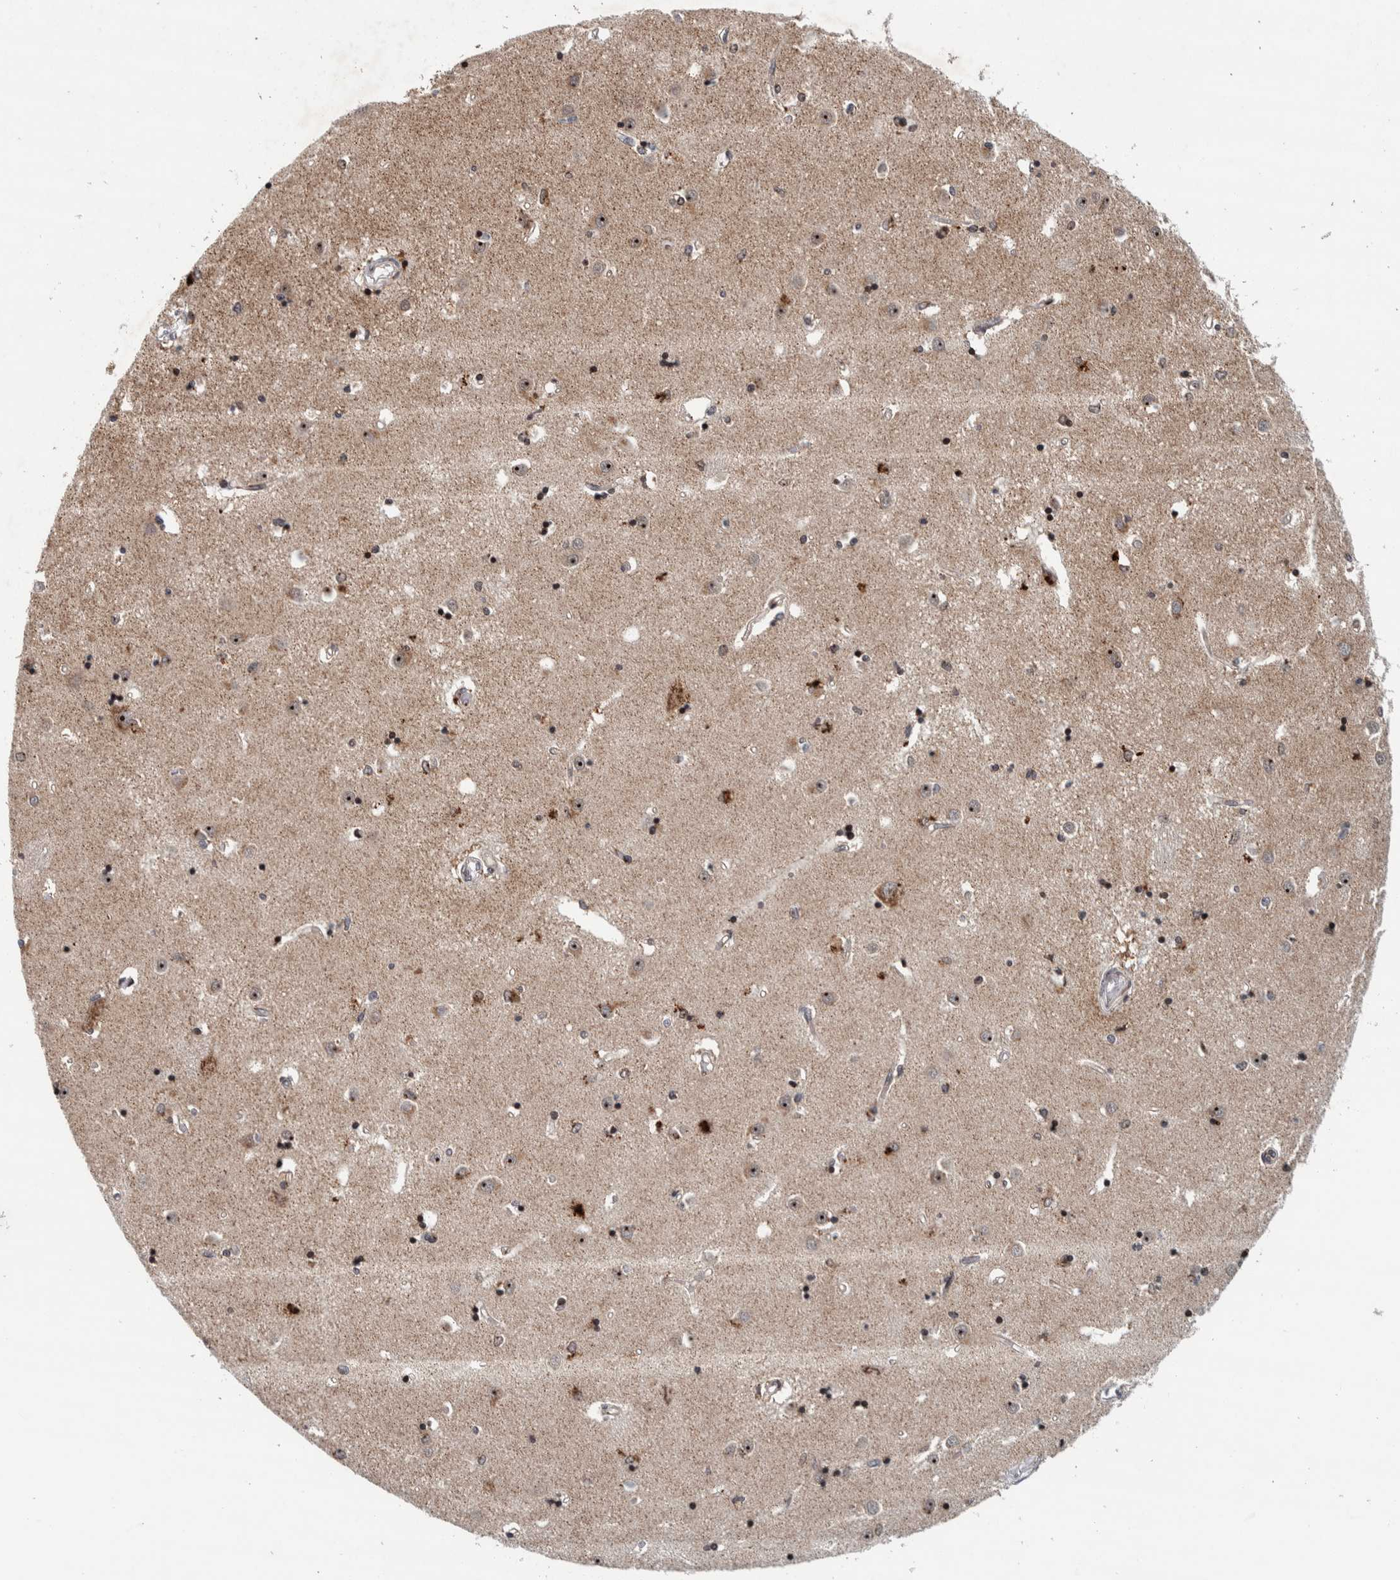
{"staining": {"intensity": "moderate", "quantity": ">75%", "location": "nuclear"}, "tissue": "caudate", "cell_type": "Glial cells", "image_type": "normal", "snomed": [{"axis": "morphology", "description": "Normal tissue, NOS"}, {"axis": "topography", "description": "Lateral ventricle wall"}], "caption": "The immunohistochemical stain highlights moderate nuclear positivity in glial cells of benign caudate. Immunohistochemistry (ihc) stains the protein in brown and the nuclei are stained blue.", "gene": "CCDC182", "patient": {"sex": "male", "age": 45}}